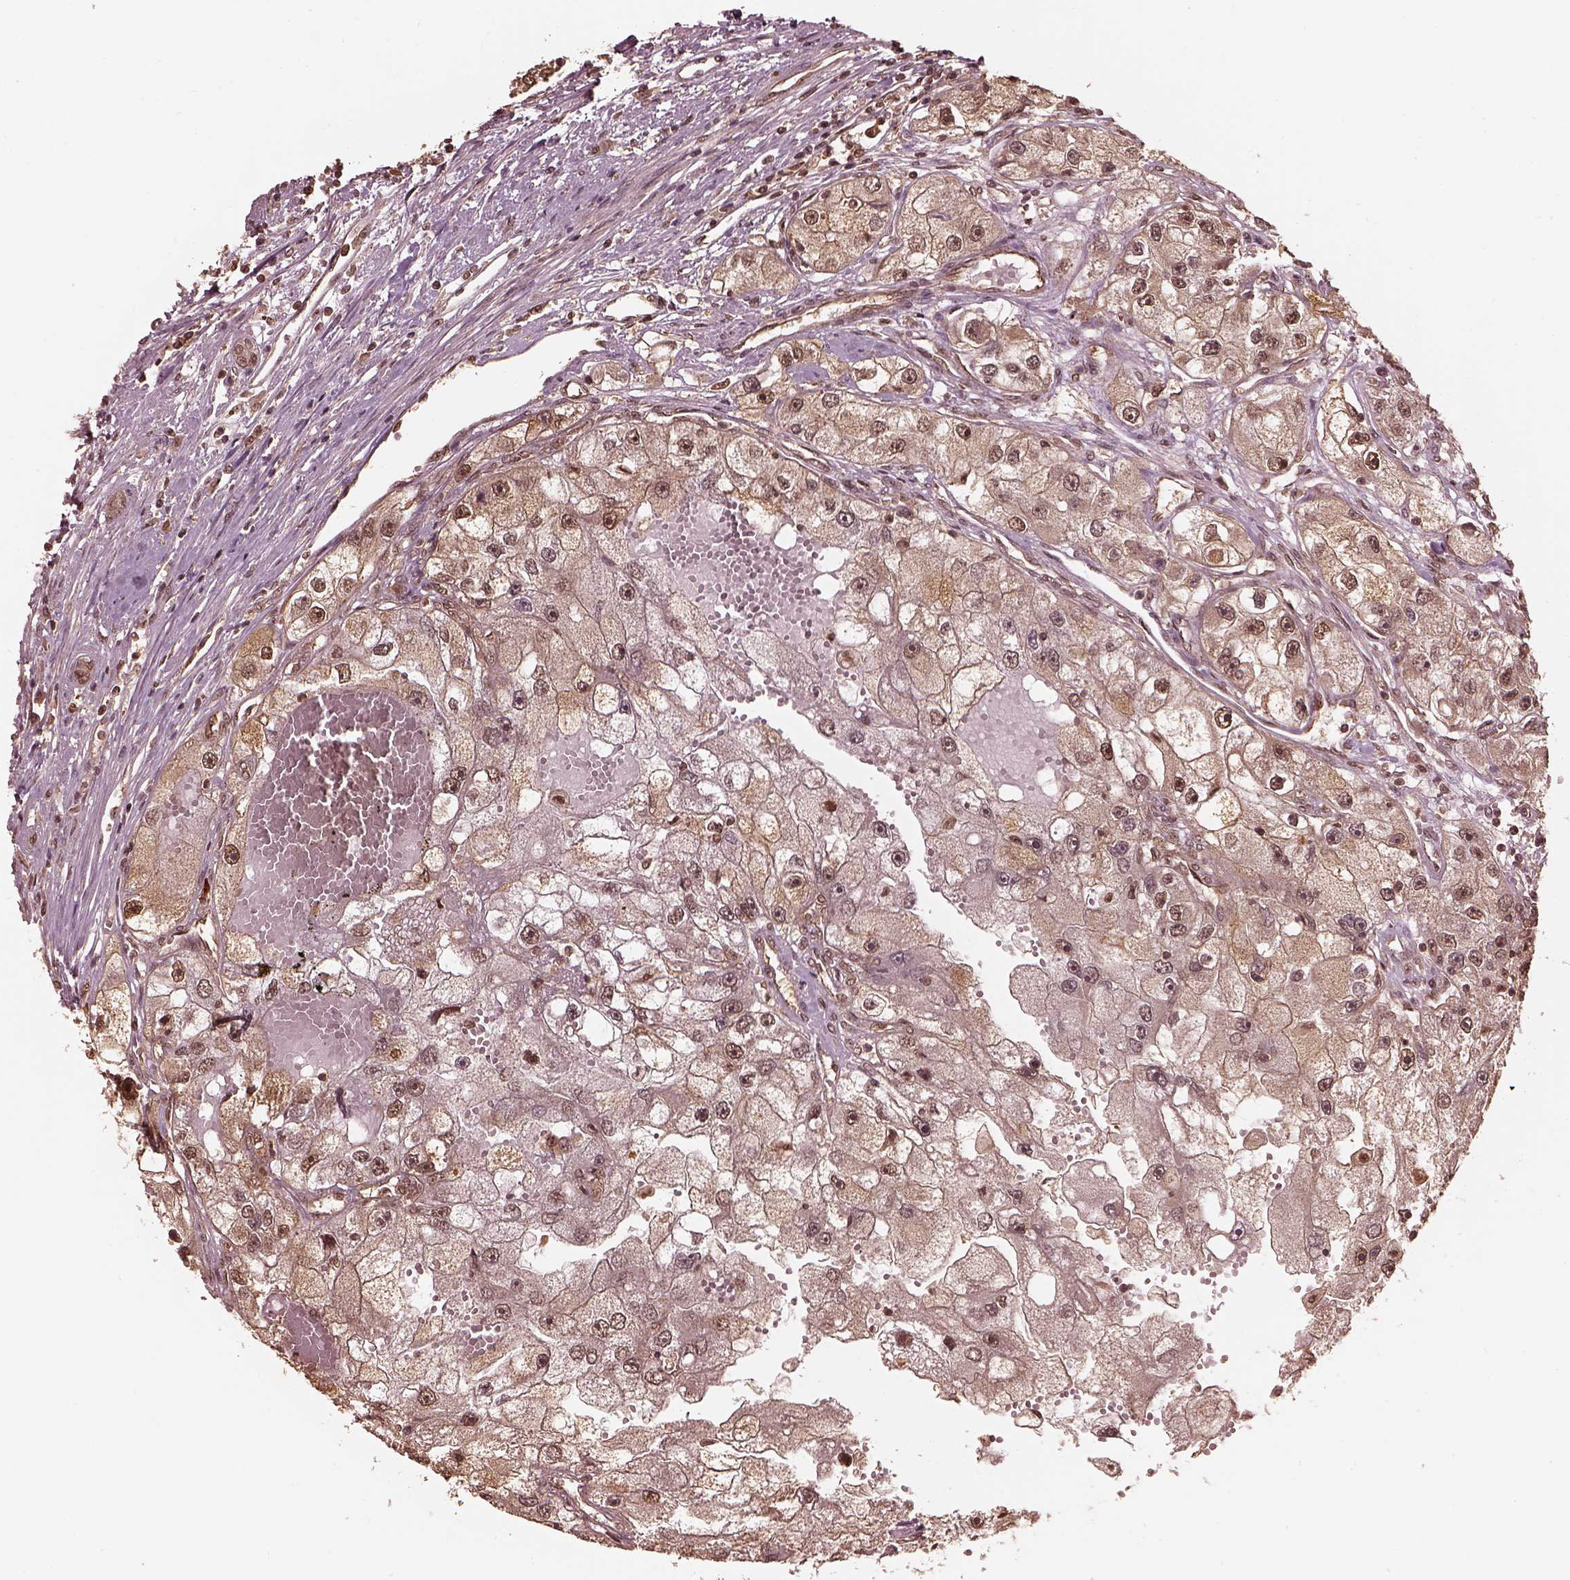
{"staining": {"intensity": "moderate", "quantity": ">75%", "location": "cytoplasmic/membranous,nuclear"}, "tissue": "renal cancer", "cell_type": "Tumor cells", "image_type": "cancer", "snomed": [{"axis": "morphology", "description": "Adenocarcinoma, NOS"}, {"axis": "topography", "description": "Kidney"}], "caption": "Immunohistochemistry (IHC) of adenocarcinoma (renal) displays medium levels of moderate cytoplasmic/membranous and nuclear expression in about >75% of tumor cells.", "gene": "PSMC5", "patient": {"sex": "male", "age": 63}}